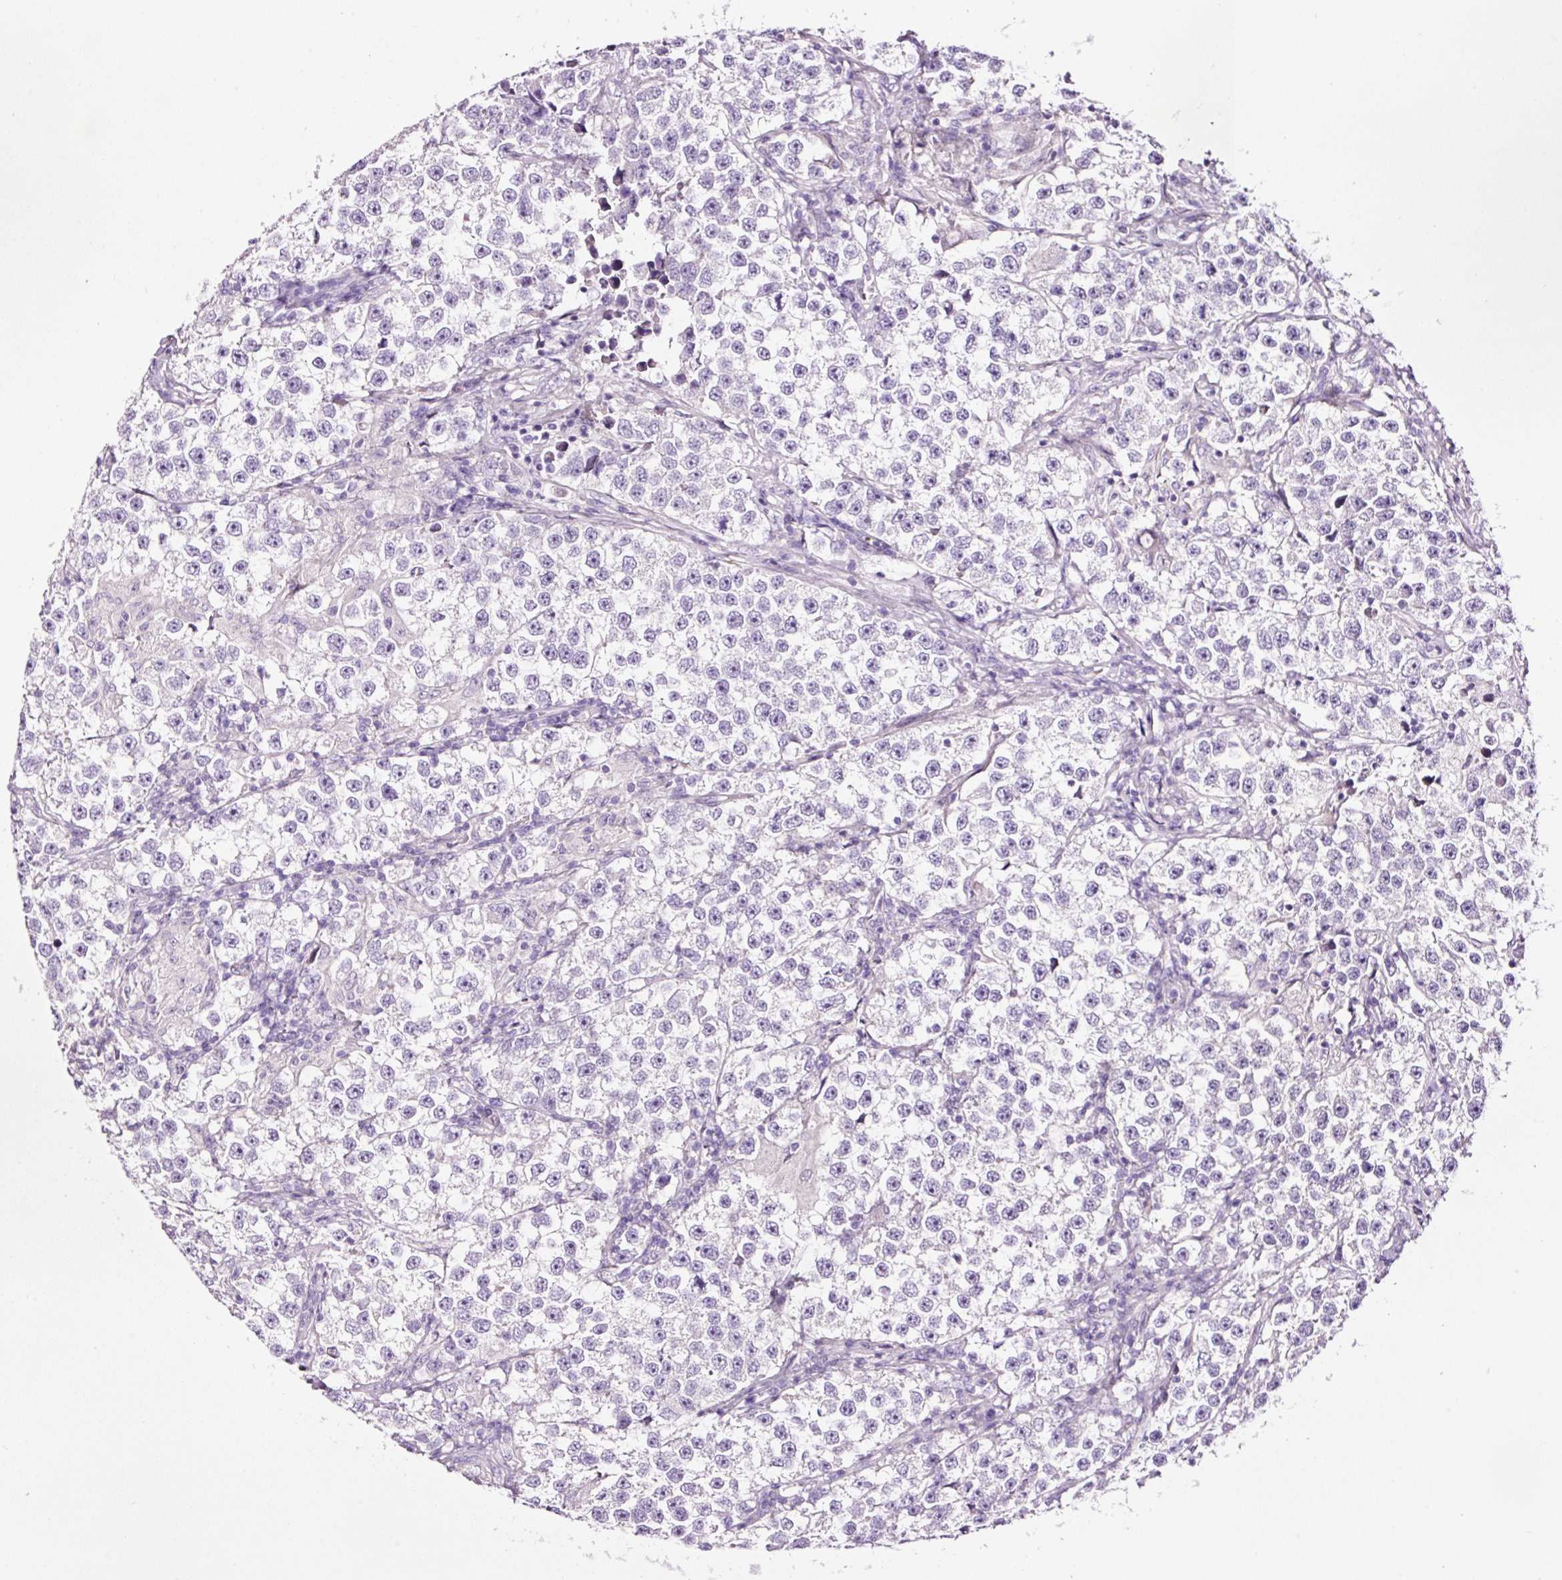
{"staining": {"intensity": "negative", "quantity": "none", "location": "none"}, "tissue": "testis cancer", "cell_type": "Tumor cells", "image_type": "cancer", "snomed": [{"axis": "morphology", "description": "Seminoma, NOS"}, {"axis": "topography", "description": "Testis"}], "caption": "The image shows no significant expression in tumor cells of testis cancer.", "gene": "PAM", "patient": {"sex": "male", "age": 46}}